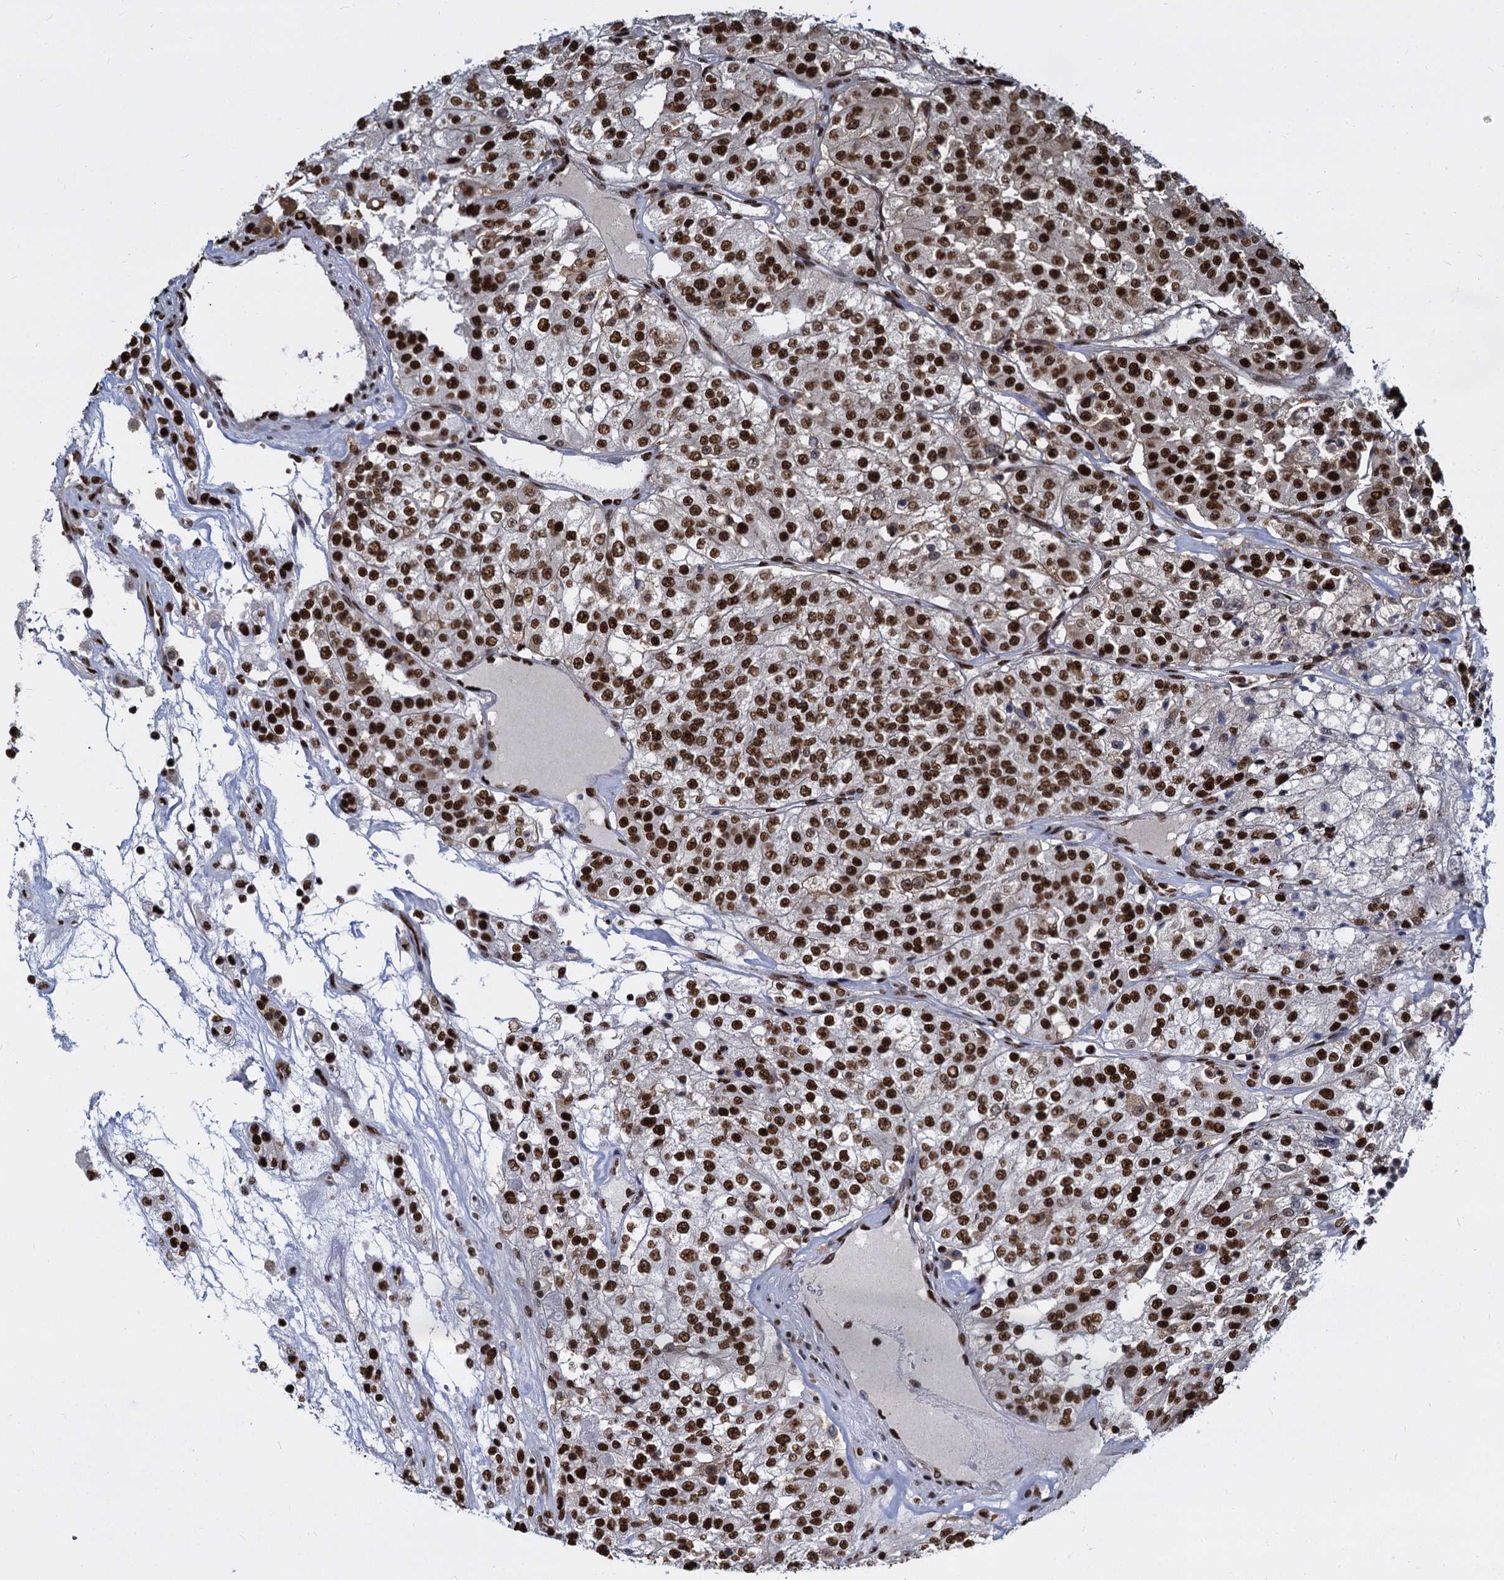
{"staining": {"intensity": "strong", "quantity": ">75%", "location": "nuclear"}, "tissue": "renal cancer", "cell_type": "Tumor cells", "image_type": "cancer", "snomed": [{"axis": "morphology", "description": "Adenocarcinoma, NOS"}, {"axis": "topography", "description": "Kidney"}], "caption": "IHC of adenocarcinoma (renal) shows high levels of strong nuclear expression in approximately >75% of tumor cells.", "gene": "DCPS", "patient": {"sex": "female", "age": 63}}